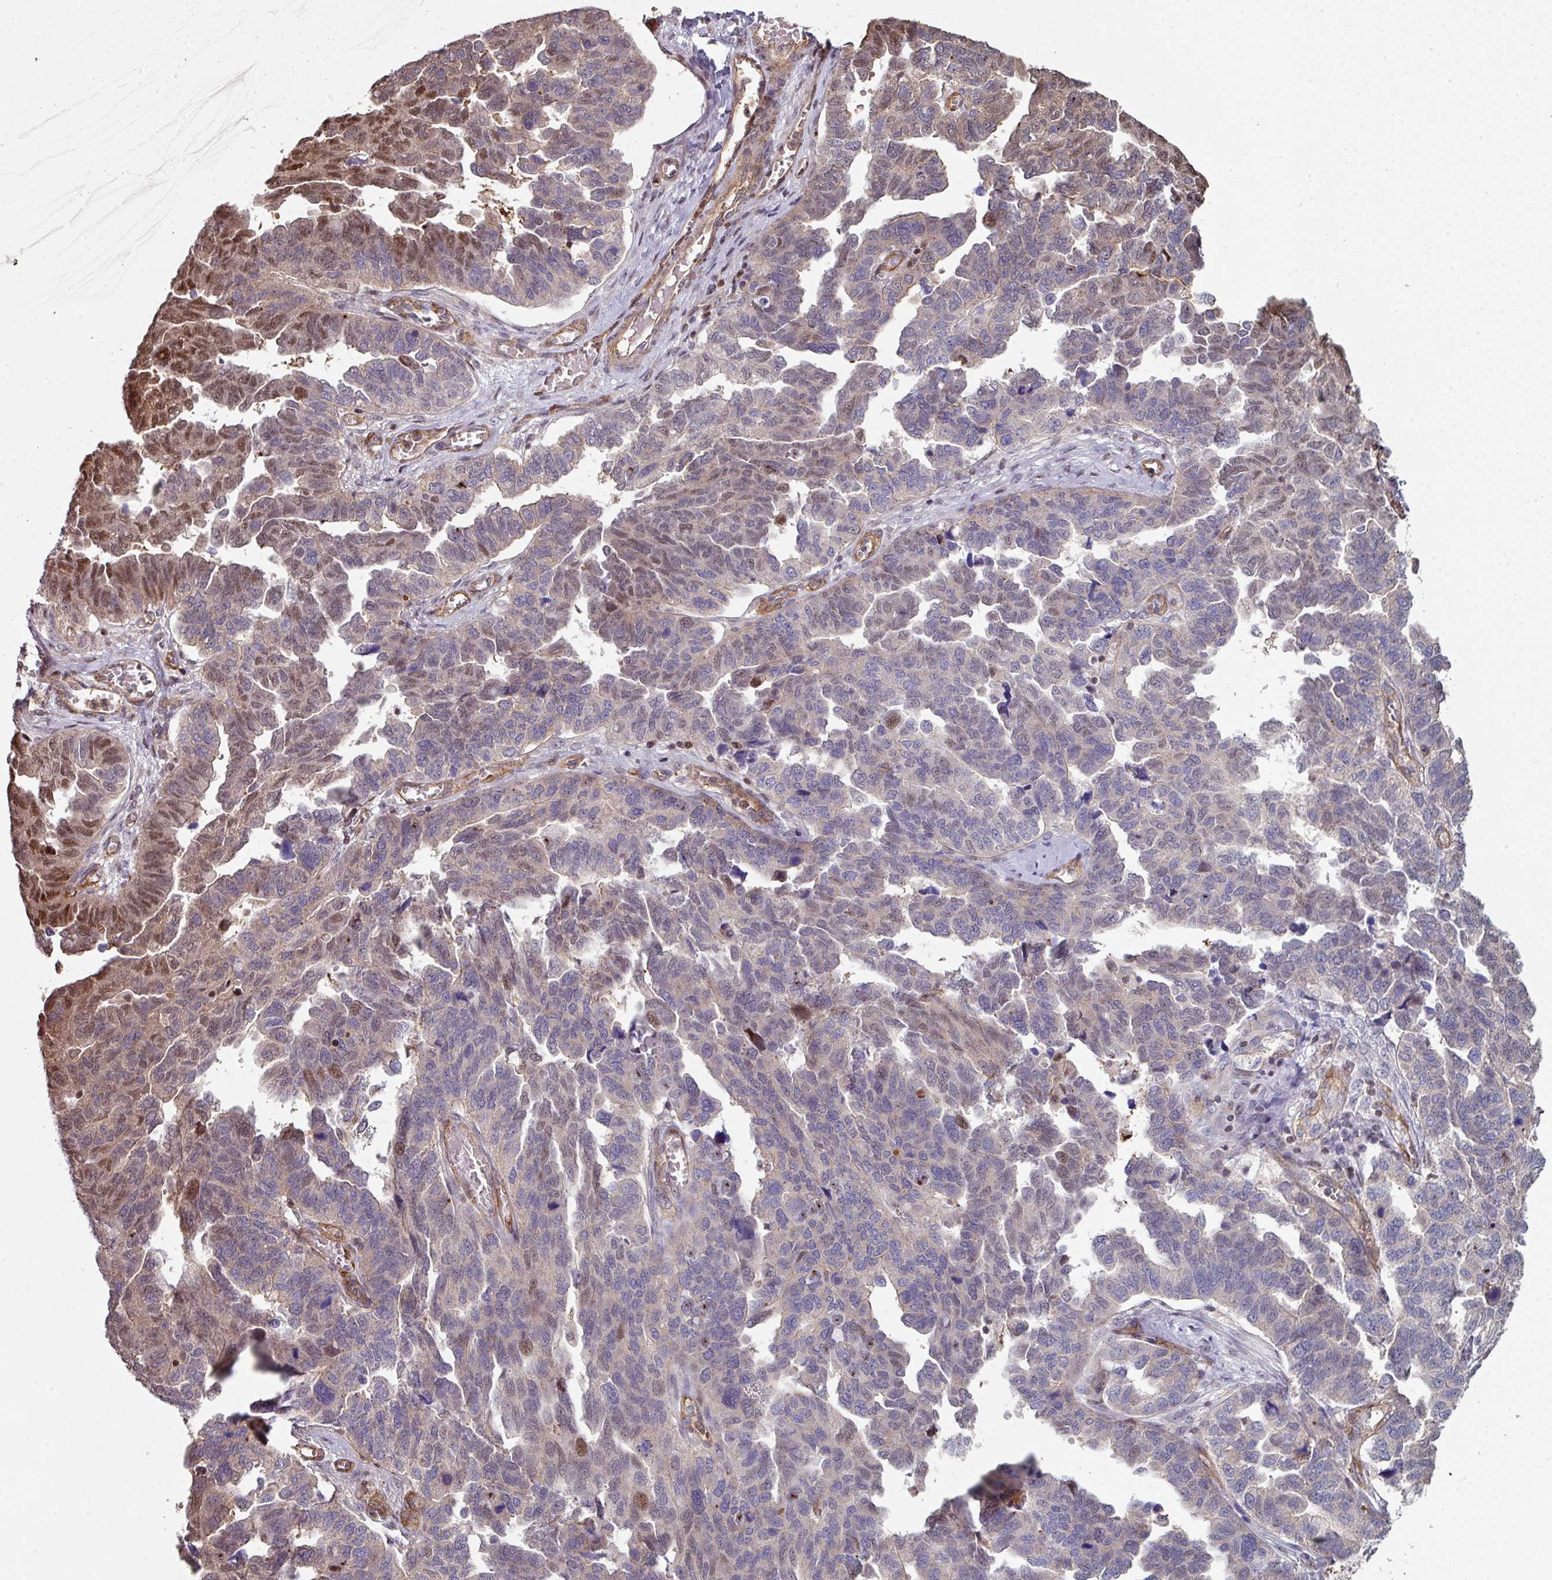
{"staining": {"intensity": "moderate", "quantity": "25%-75%", "location": "cytoplasmic/membranous,nuclear"}, "tissue": "ovarian cancer", "cell_type": "Tumor cells", "image_type": "cancer", "snomed": [{"axis": "morphology", "description": "Cystadenocarcinoma, serous, NOS"}, {"axis": "topography", "description": "Ovary"}], "caption": "This is an image of IHC staining of ovarian cancer, which shows moderate expression in the cytoplasmic/membranous and nuclear of tumor cells.", "gene": "ANO9", "patient": {"sex": "female", "age": 64}}